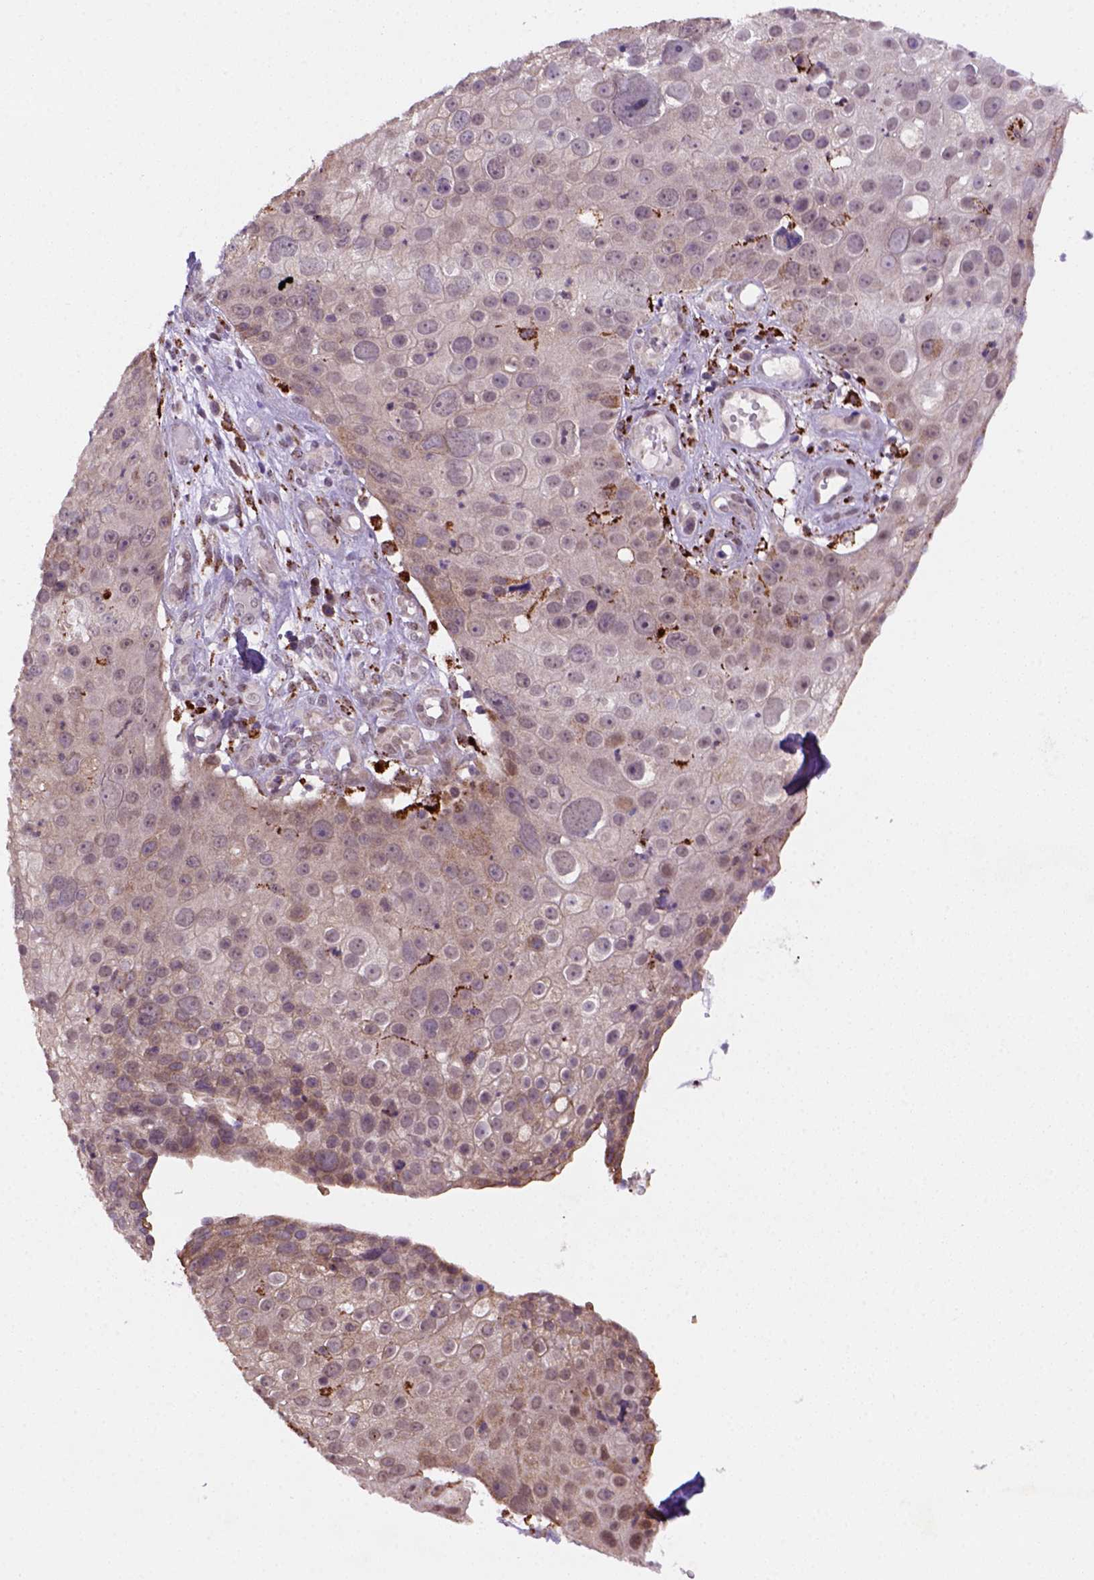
{"staining": {"intensity": "moderate", "quantity": "25%-75%", "location": "cytoplasmic/membranous"}, "tissue": "skin cancer", "cell_type": "Tumor cells", "image_type": "cancer", "snomed": [{"axis": "morphology", "description": "Squamous cell carcinoma, NOS"}, {"axis": "topography", "description": "Skin"}], "caption": "Skin squamous cell carcinoma stained with a brown dye shows moderate cytoplasmic/membranous positive expression in about 25%-75% of tumor cells.", "gene": "FZD7", "patient": {"sex": "male", "age": 71}}